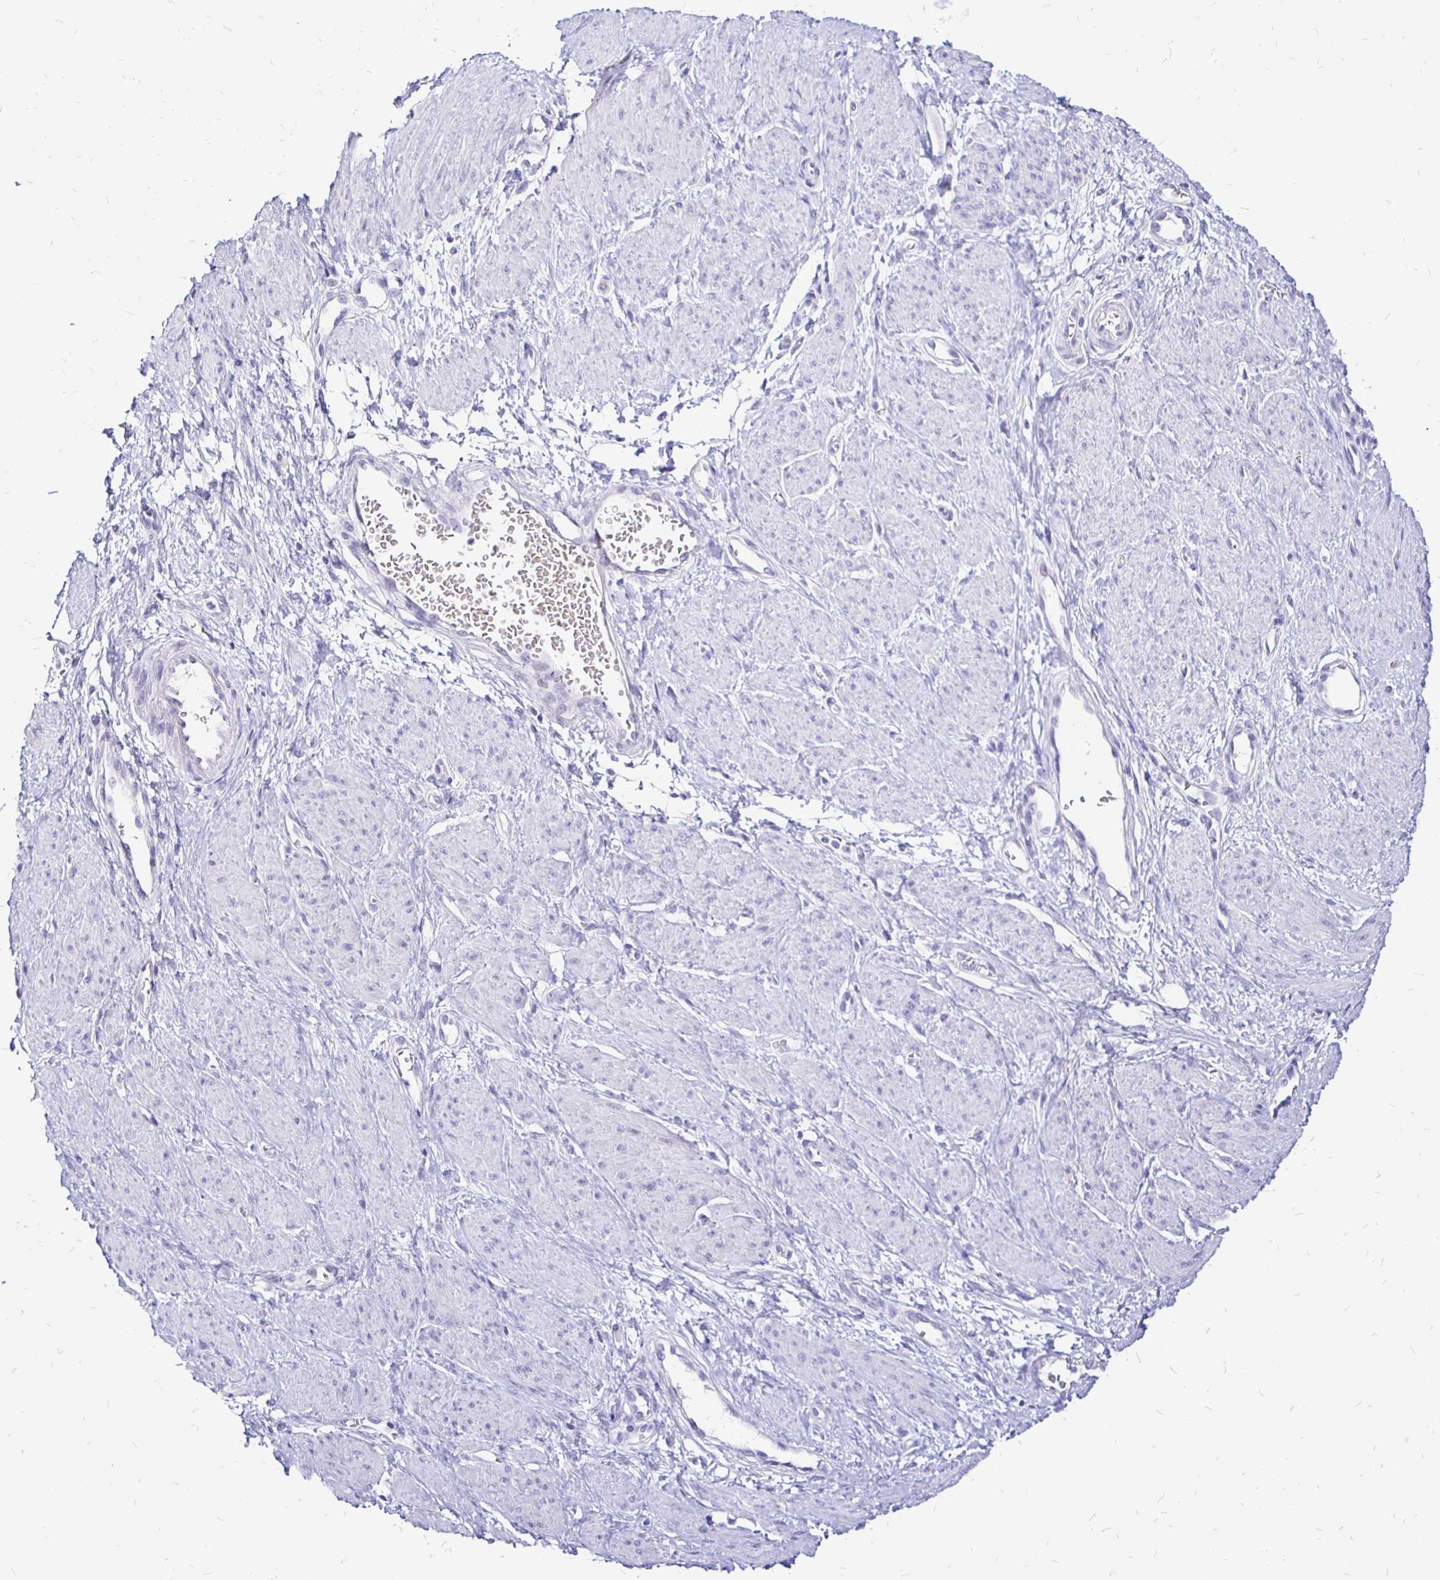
{"staining": {"intensity": "negative", "quantity": "none", "location": "none"}, "tissue": "smooth muscle", "cell_type": "Smooth muscle cells", "image_type": "normal", "snomed": [{"axis": "morphology", "description": "Normal tissue, NOS"}, {"axis": "topography", "description": "Smooth muscle"}, {"axis": "topography", "description": "Uterus"}], "caption": "The micrograph reveals no staining of smooth muscle cells in normal smooth muscle. (DAB (3,3'-diaminobenzidine) immunohistochemistry, high magnification).", "gene": "IRGC", "patient": {"sex": "female", "age": 39}}